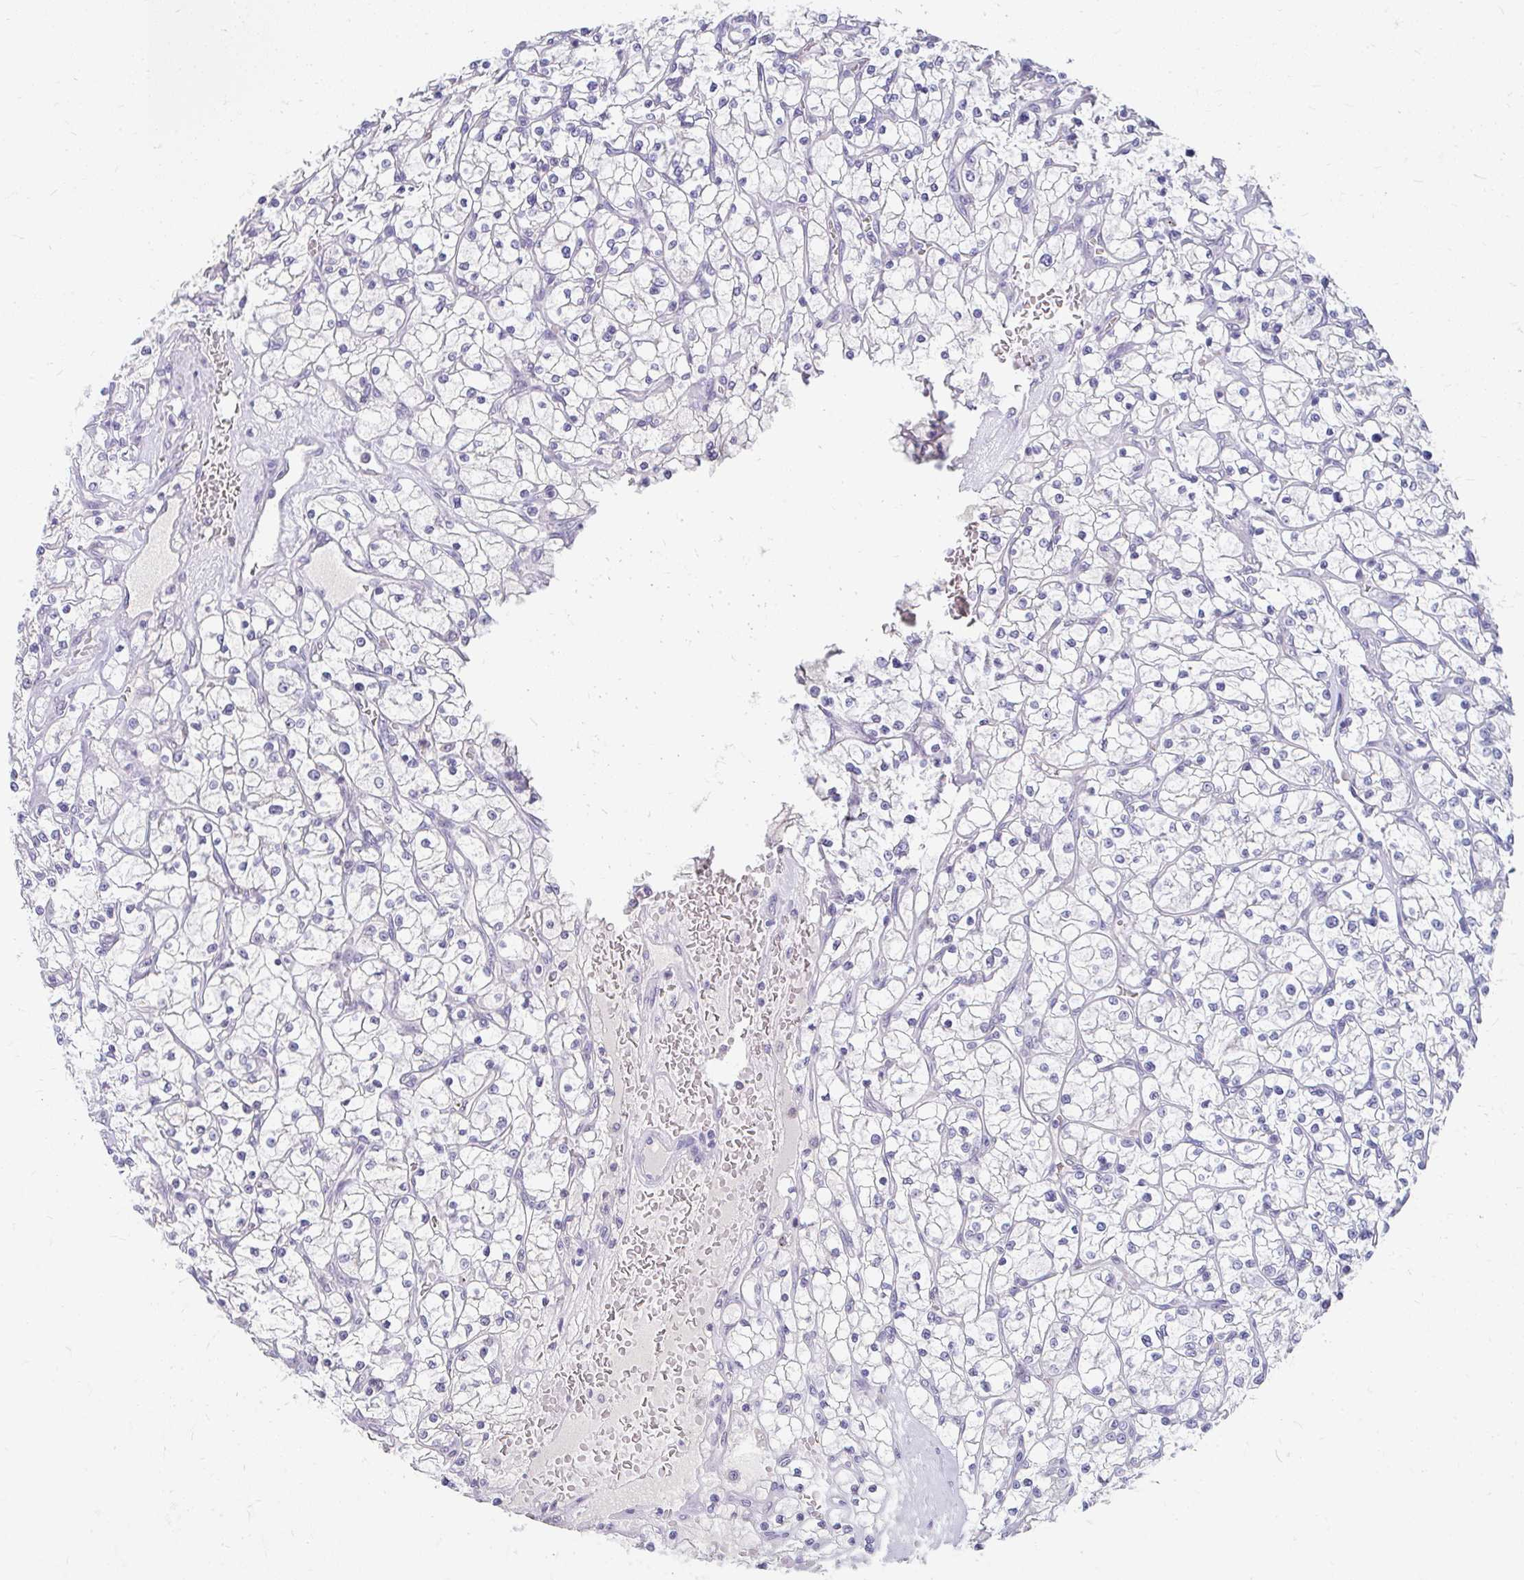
{"staining": {"intensity": "negative", "quantity": "none", "location": "none"}, "tissue": "renal cancer", "cell_type": "Tumor cells", "image_type": "cancer", "snomed": [{"axis": "morphology", "description": "Adenocarcinoma, NOS"}, {"axis": "topography", "description": "Kidney"}], "caption": "Human adenocarcinoma (renal) stained for a protein using immunohistochemistry (IHC) demonstrates no staining in tumor cells.", "gene": "GTF2H1", "patient": {"sex": "female", "age": 64}}